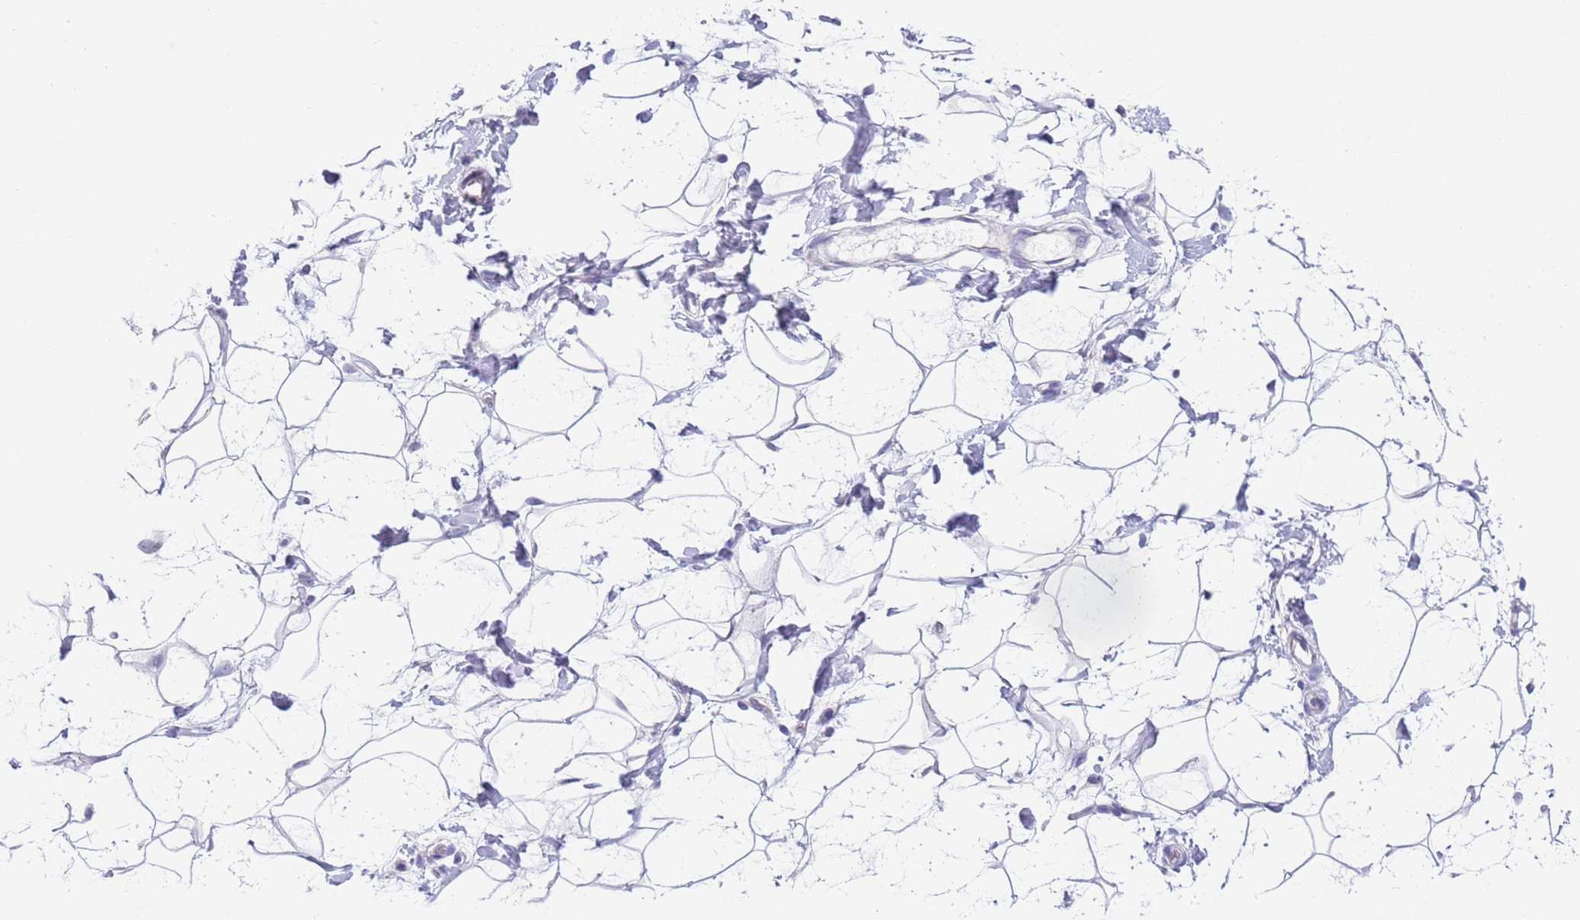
{"staining": {"intensity": "negative", "quantity": "none", "location": "none"}, "tissue": "adipose tissue", "cell_type": "Adipocytes", "image_type": "normal", "snomed": [{"axis": "morphology", "description": "Normal tissue, NOS"}, {"axis": "topography", "description": "Breast"}], "caption": "The immunohistochemistry (IHC) histopathology image has no significant expression in adipocytes of adipose tissue. (DAB (3,3'-diaminobenzidine) immunohistochemistry with hematoxylin counter stain).", "gene": "SPIRE2", "patient": {"sex": "female", "age": 26}}